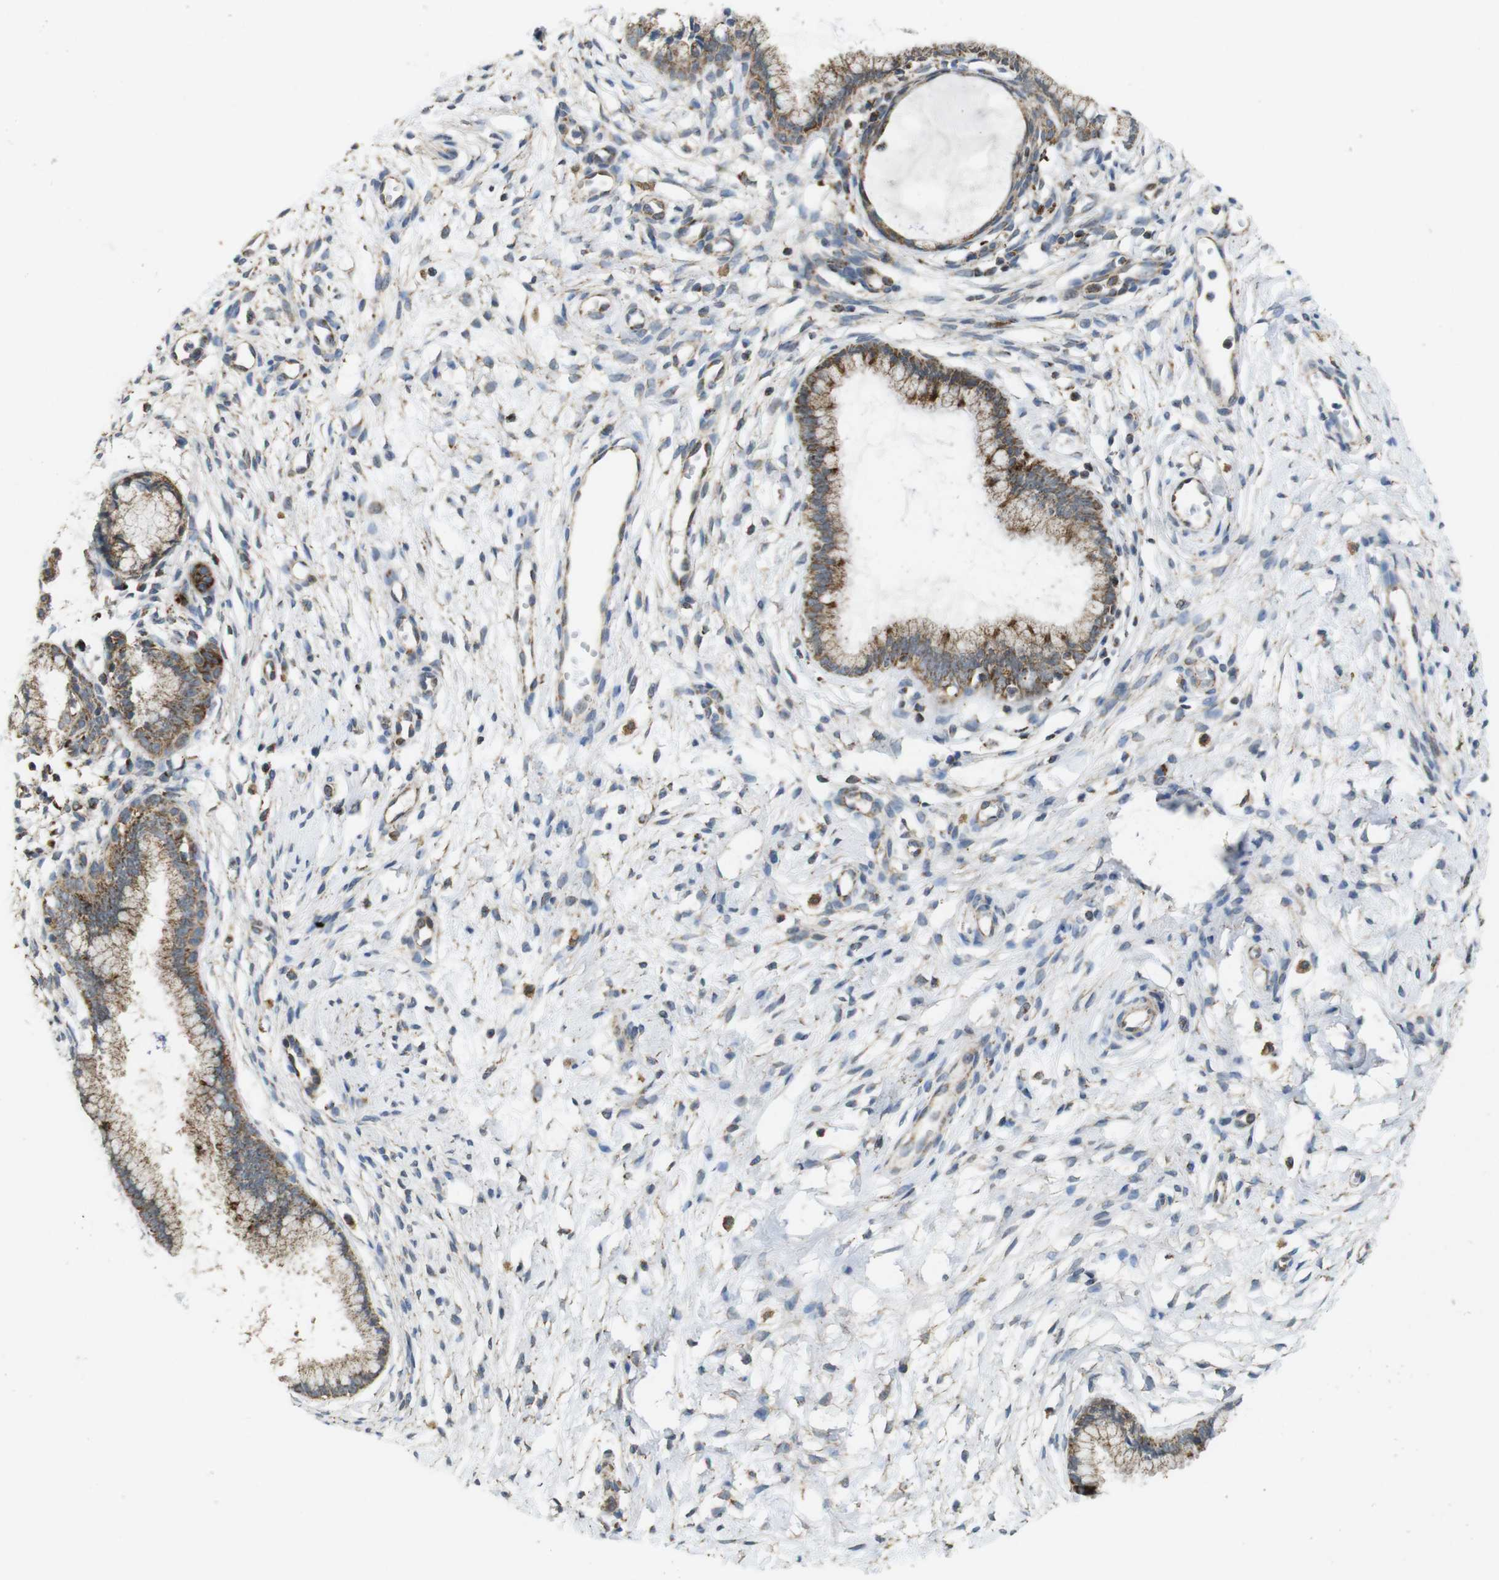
{"staining": {"intensity": "moderate", "quantity": "25%-75%", "location": "cytoplasmic/membranous"}, "tissue": "cervix", "cell_type": "Glandular cells", "image_type": "normal", "snomed": [{"axis": "morphology", "description": "Normal tissue, NOS"}, {"axis": "topography", "description": "Cervix"}], "caption": "Protein staining shows moderate cytoplasmic/membranous expression in approximately 25%-75% of glandular cells in unremarkable cervix. (DAB (3,3'-diaminobenzidine) IHC with brightfield microscopy, high magnification).", "gene": "CALHM2", "patient": {"sex": "female", "age": 65}}